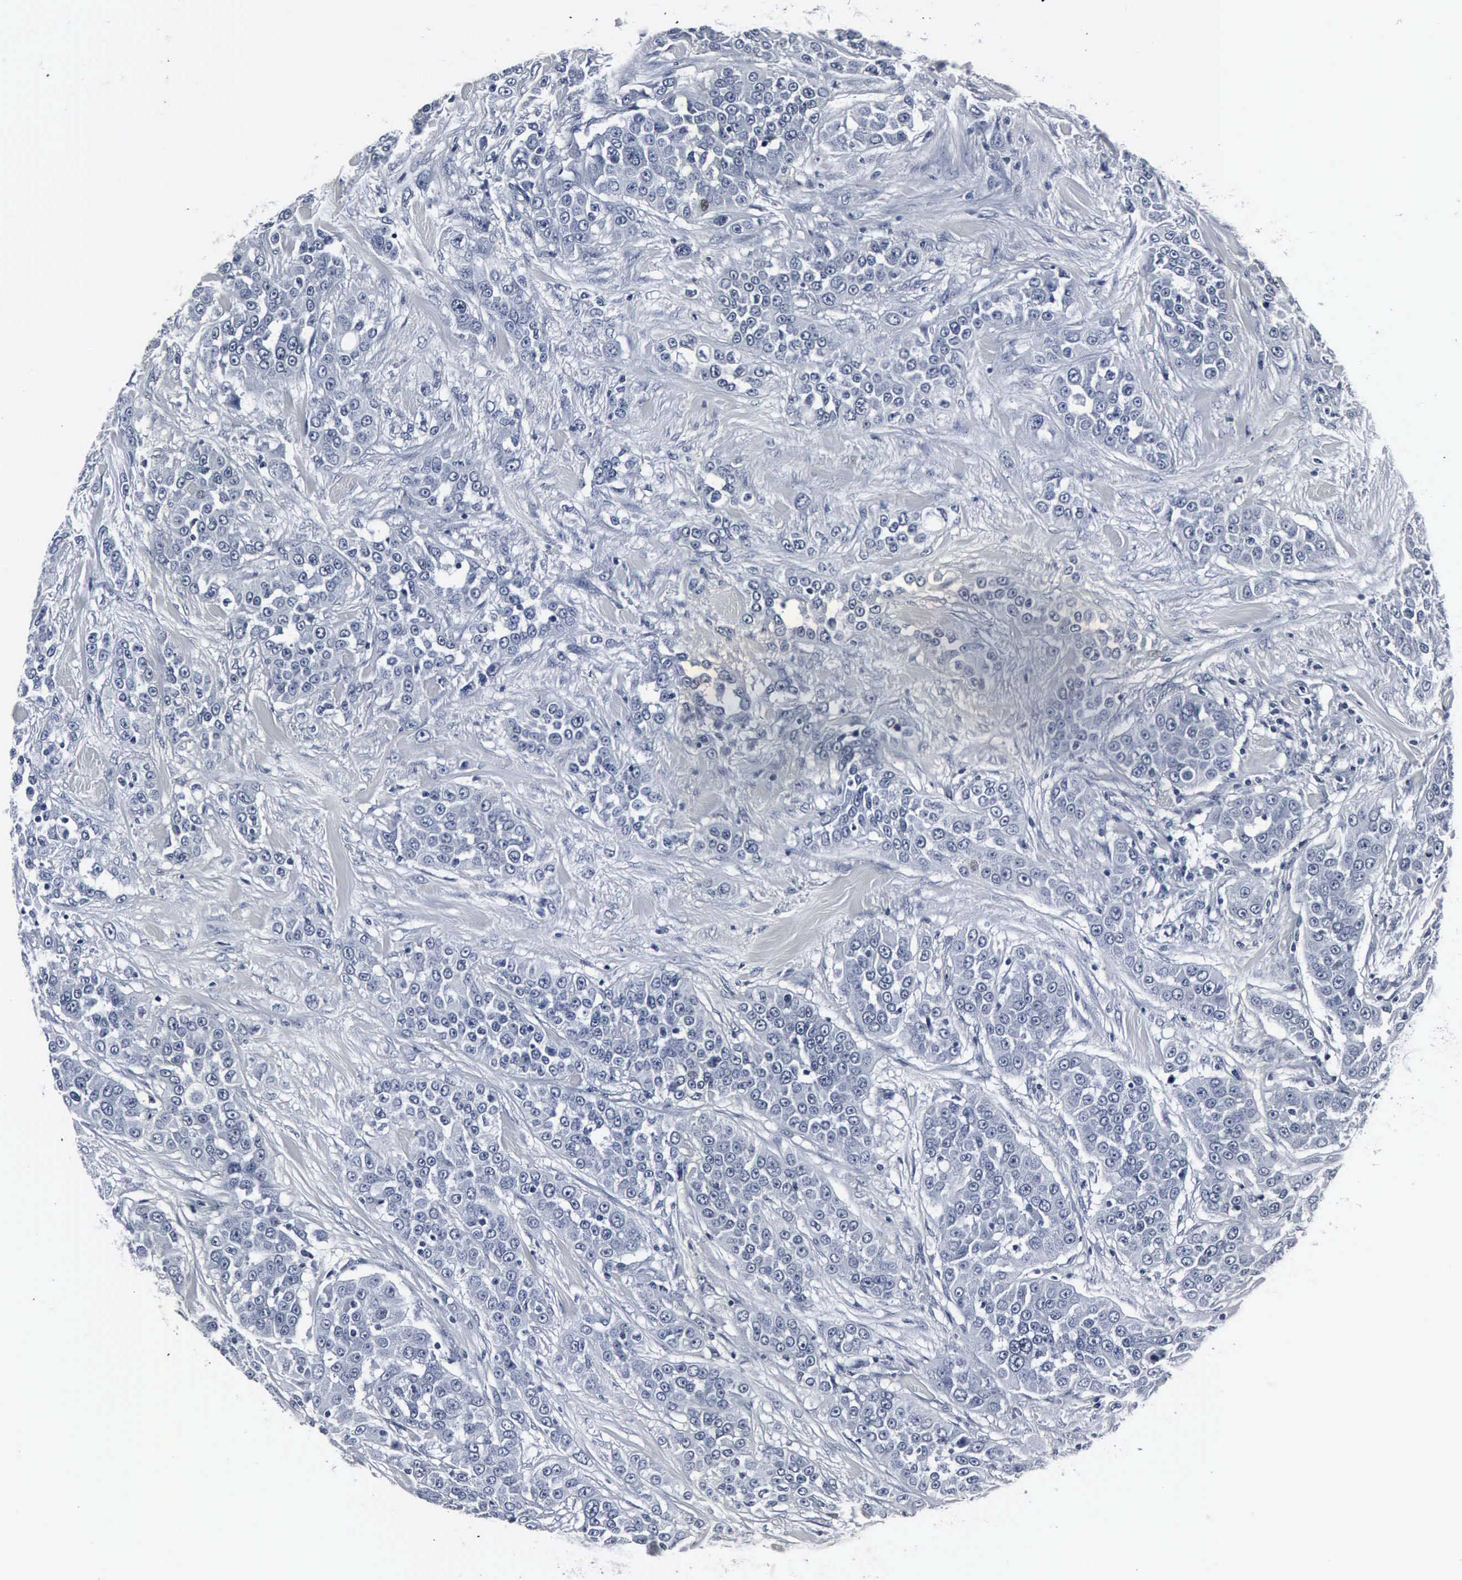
{"staining": {"intensity": "negative", "quantity": "none", "location": "none"}, "tissue": "urothelial cancer", "cell_type": "Tumor cells", "image_type": "cancer", "snomed": [{"axis": "morphology", "description": "Urothelial carcinoma, High grade"}, {"axis": "topography", "description": "Urinary bladder"}], "caption": "The micrograph reveals no significant positivity in tumor cells of urothelial cancer. Nuclei are stained in blue.", "gene": "SNAP25", "patient": {"sex": "female", "age": 80}}